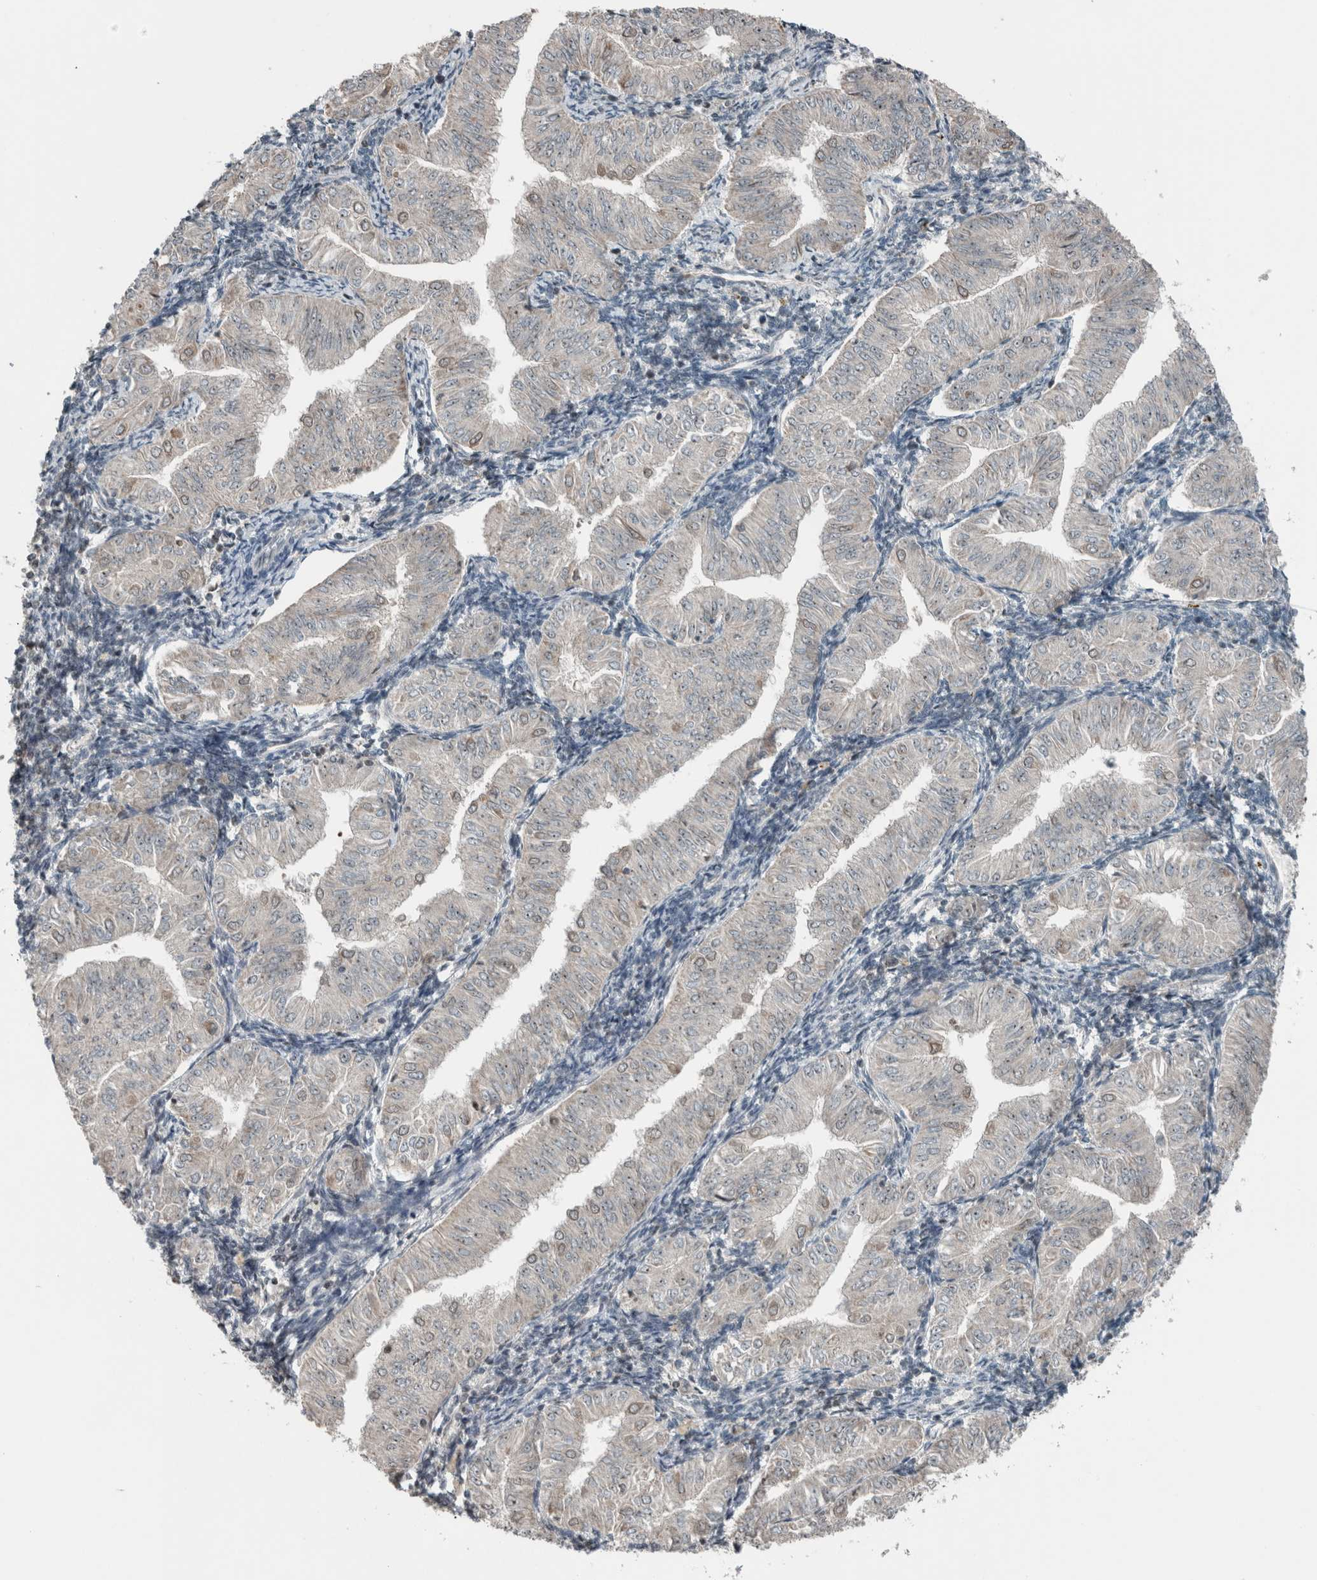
{"staining": {"intensity": "negative", "quantity": "none", "location": "none"}, "tissue": "endometrial cancer", "cell_type": "Tumor cells", "image_type": "cancer", "snomed": [{"axis": "morphology", "description": "Normal tissue, NOS"}, {"axis": "morphology", "description": "Adenocarcinoma, NOS"}, {"axis": "topography", "description": "Endometrium"}], "caption": "Micrograph shows no significant protein positivity in tumor cells of adenocarcinoma (endometrial). The staining was performed using DAB (3,3'-diaminobenzidine) to visualize the protein expression in brown, while the nuclei were stained in blue with hematoxylin (Magnification: 20x).", "gene": "RPF1", "patient": {"sex": "female", "age": 53}}